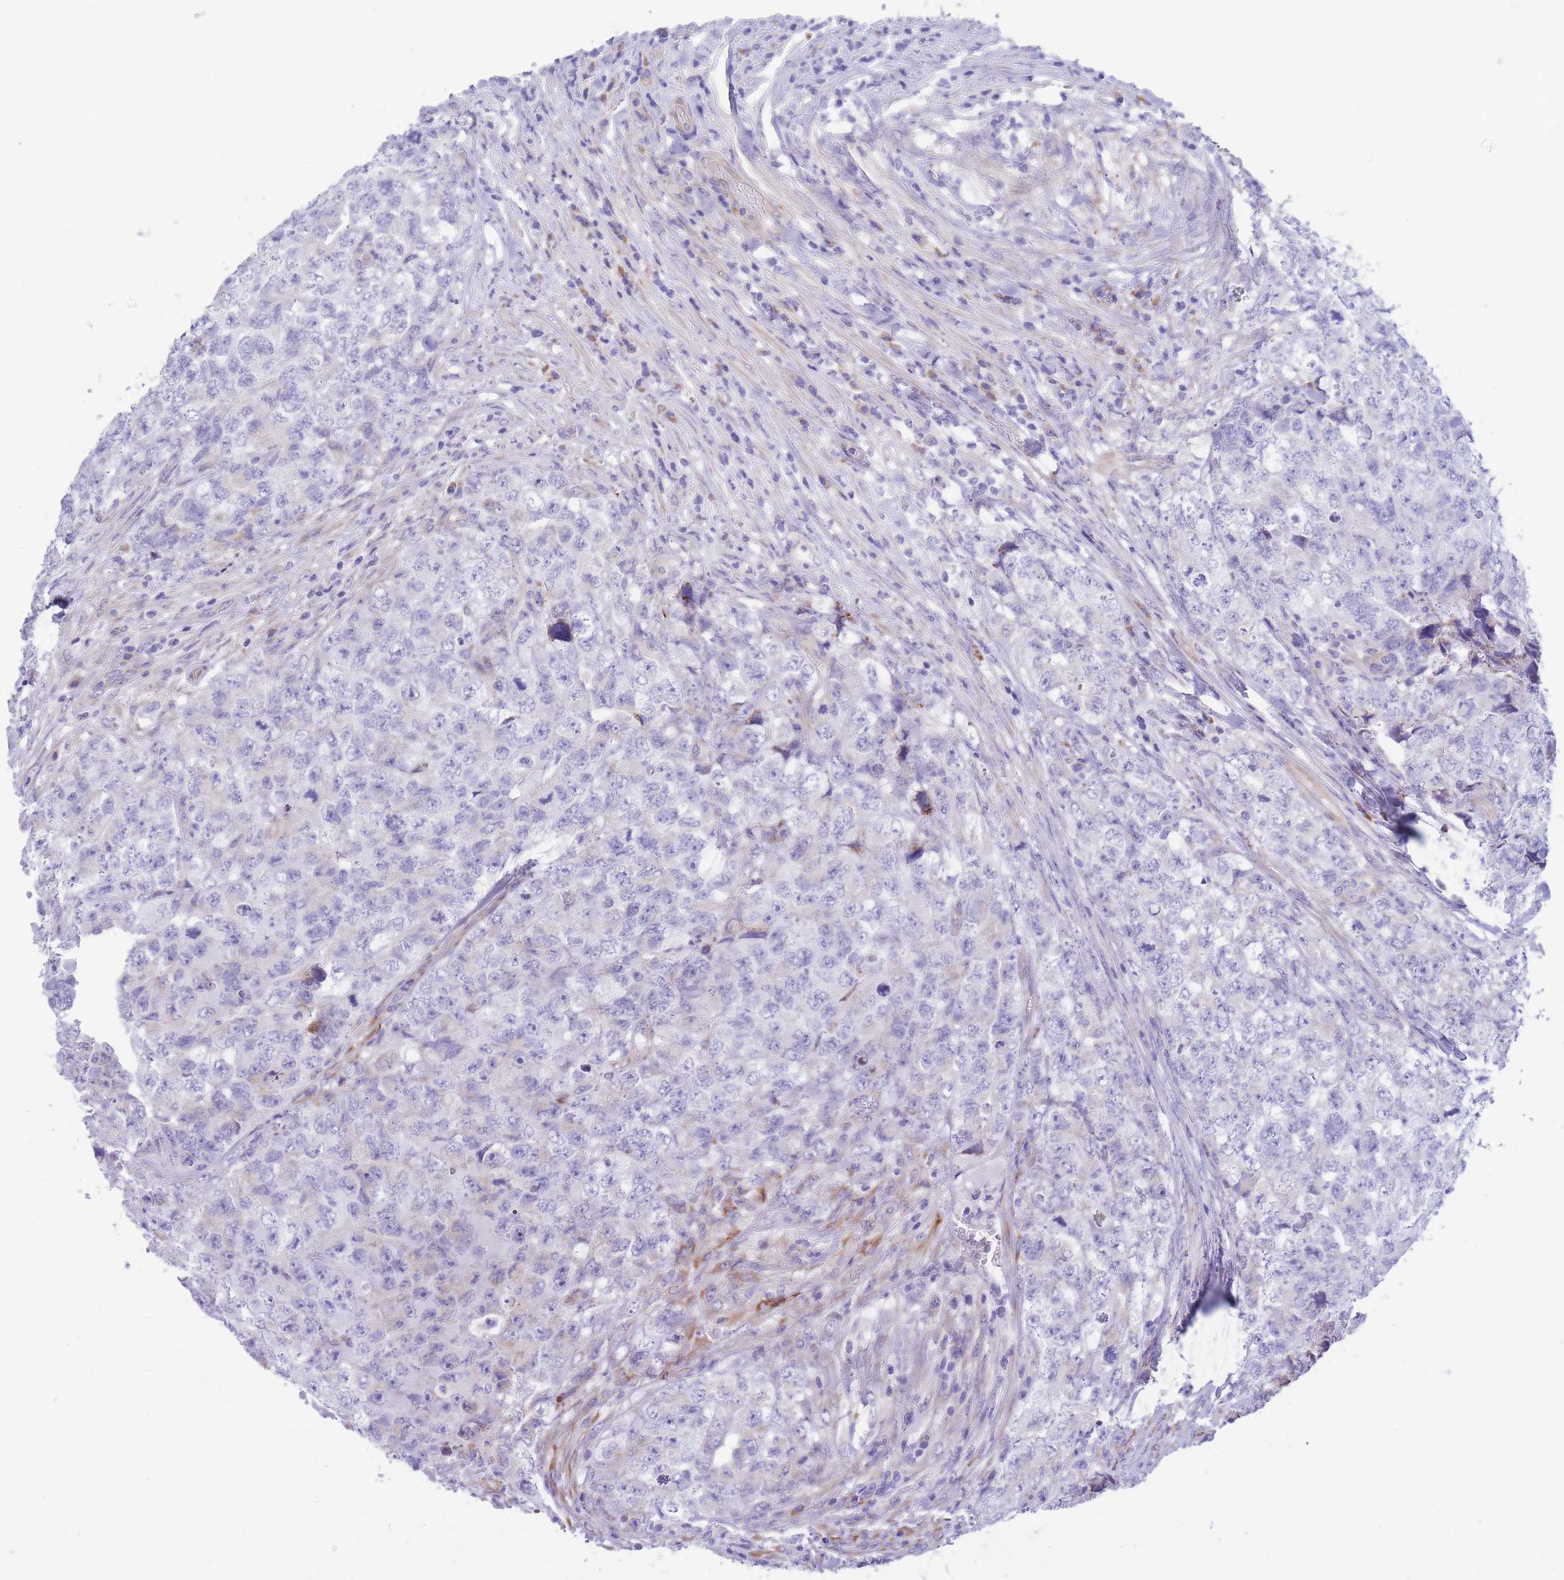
{"staining": {"intensity": "negative", "quantity": "none", "location": "none"}, "tissue": "testis cancer", "cell_type": "Tumor cells", "image_type": "cancer", "snomed": [{"axis": "morphology", "description": "Carcinoma, Embryonal, NOS"}, {"axis": "topography", "description": "Testis"}], "caption": "IHC histopathology image of neoplastic tissue: testis embryonal carcinoma stained with DAB reveals no significant protein positivity in tumor cells. The staining was performed using DAB to visualize the protein expression in brown, while the nuclei were stained in blue with hematoxylin (Magnification: 20x).", "gene": "DET1", "patient": {"sex": "male", "age": 31}}